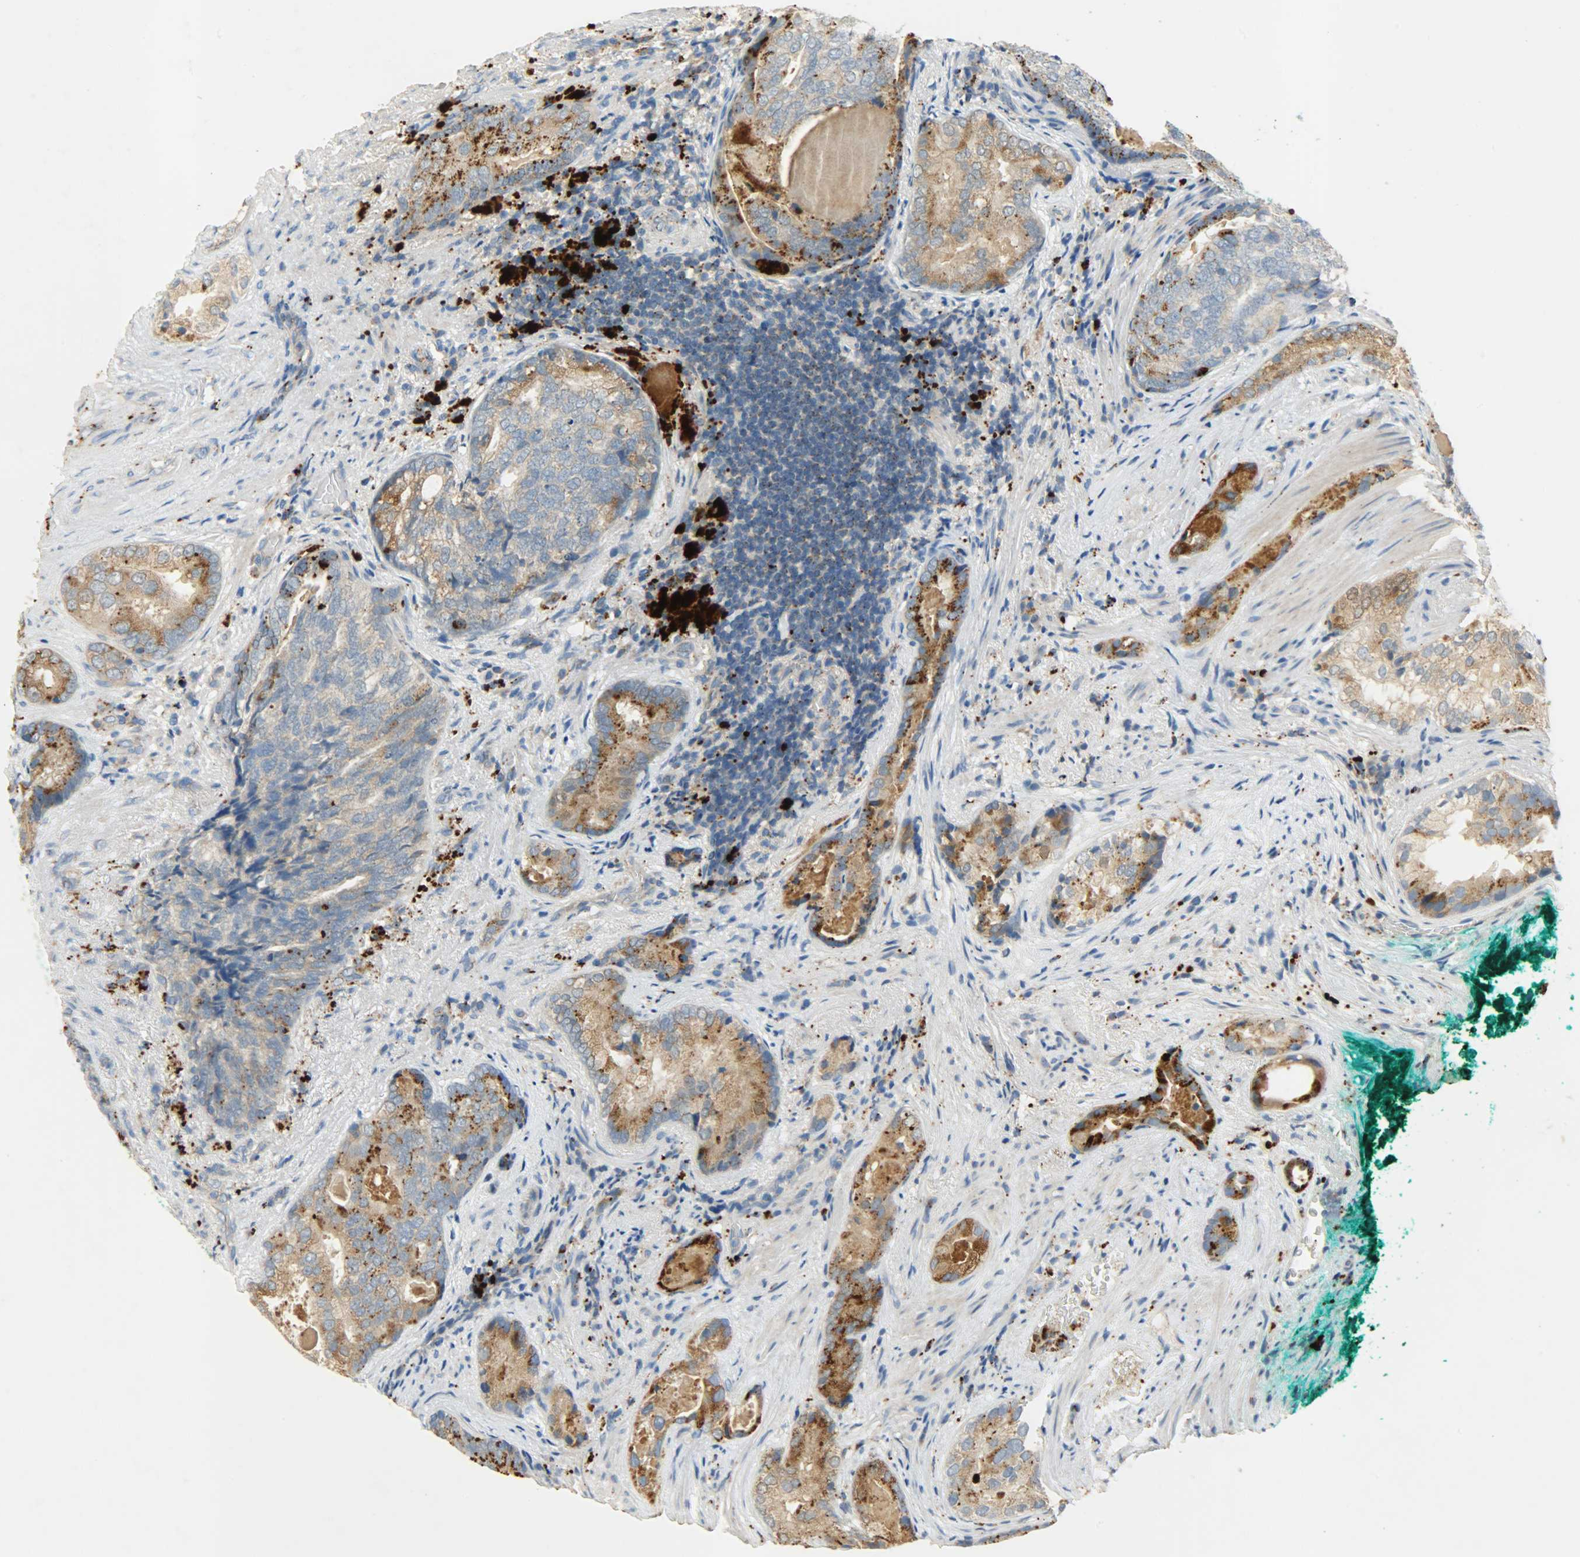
{"staining": {"intensity": "moderate", "quantity": ">75%", "location": "cytoplasmic/membranous"}, "tissue": "prostate cancer", "cell_type": "Tumor cells", "image_type": "cancer", "snomed": [{"axis": "morphology", "description": "Adenocarcinoma, High grade"}, {"axis": "topography", "description": "Prostate"}], "caption": "Tumor cells show medium levels of moderate cytoplasmic/membranous expression in about >75% of cells in human prostate cancer (adenocarcinoma (high-grade)). Using DAB (brown) and hematoxylin (blue) stains, captured at high magnification using brightfield microscopy.", "gene": "ASAH1", "patient": {"sex": "male", "age": 66}}